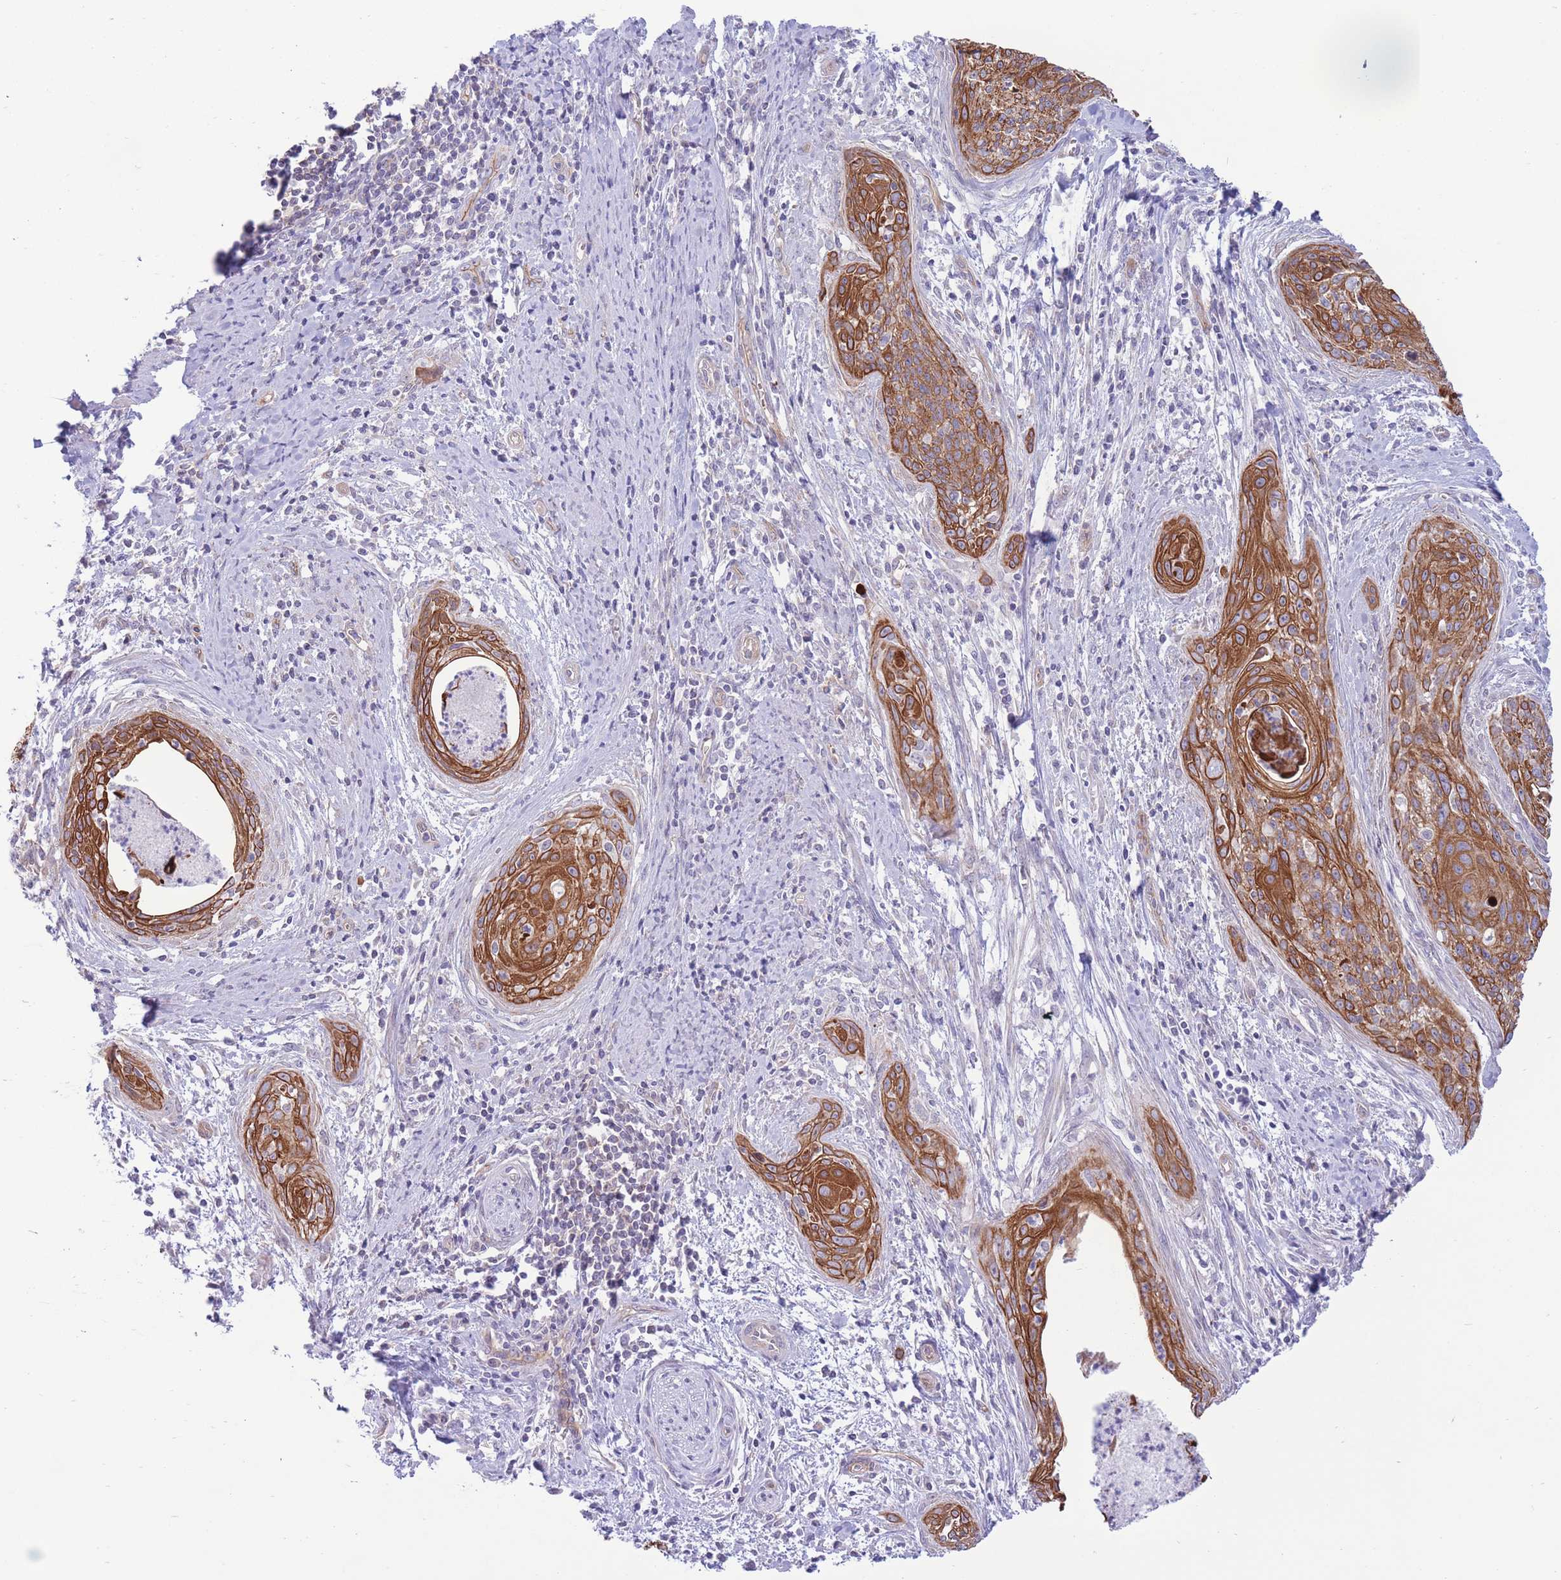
{"staining": {"intensity": "strong", "quantity": ">75%", "location": "cytoplasmic/membranous"}, "tissue": "cervical cancer", "cell_type": "Tumor cells", "image_type": "cancer", "snomed": [{"axis": "morphology", "description": "Squamous cell carcinoma, NOS"}, {"axis": "topography", "description": "Cervix"}], "caption": "This is an image of immunohistochemistry staining of cervical squamous cell carcinoma, which shows strong positivity in the cytoplasmic/membranous of tumor cells.", "gene": "MRPS31", "patient": {"sex": "female", "age": 55}}